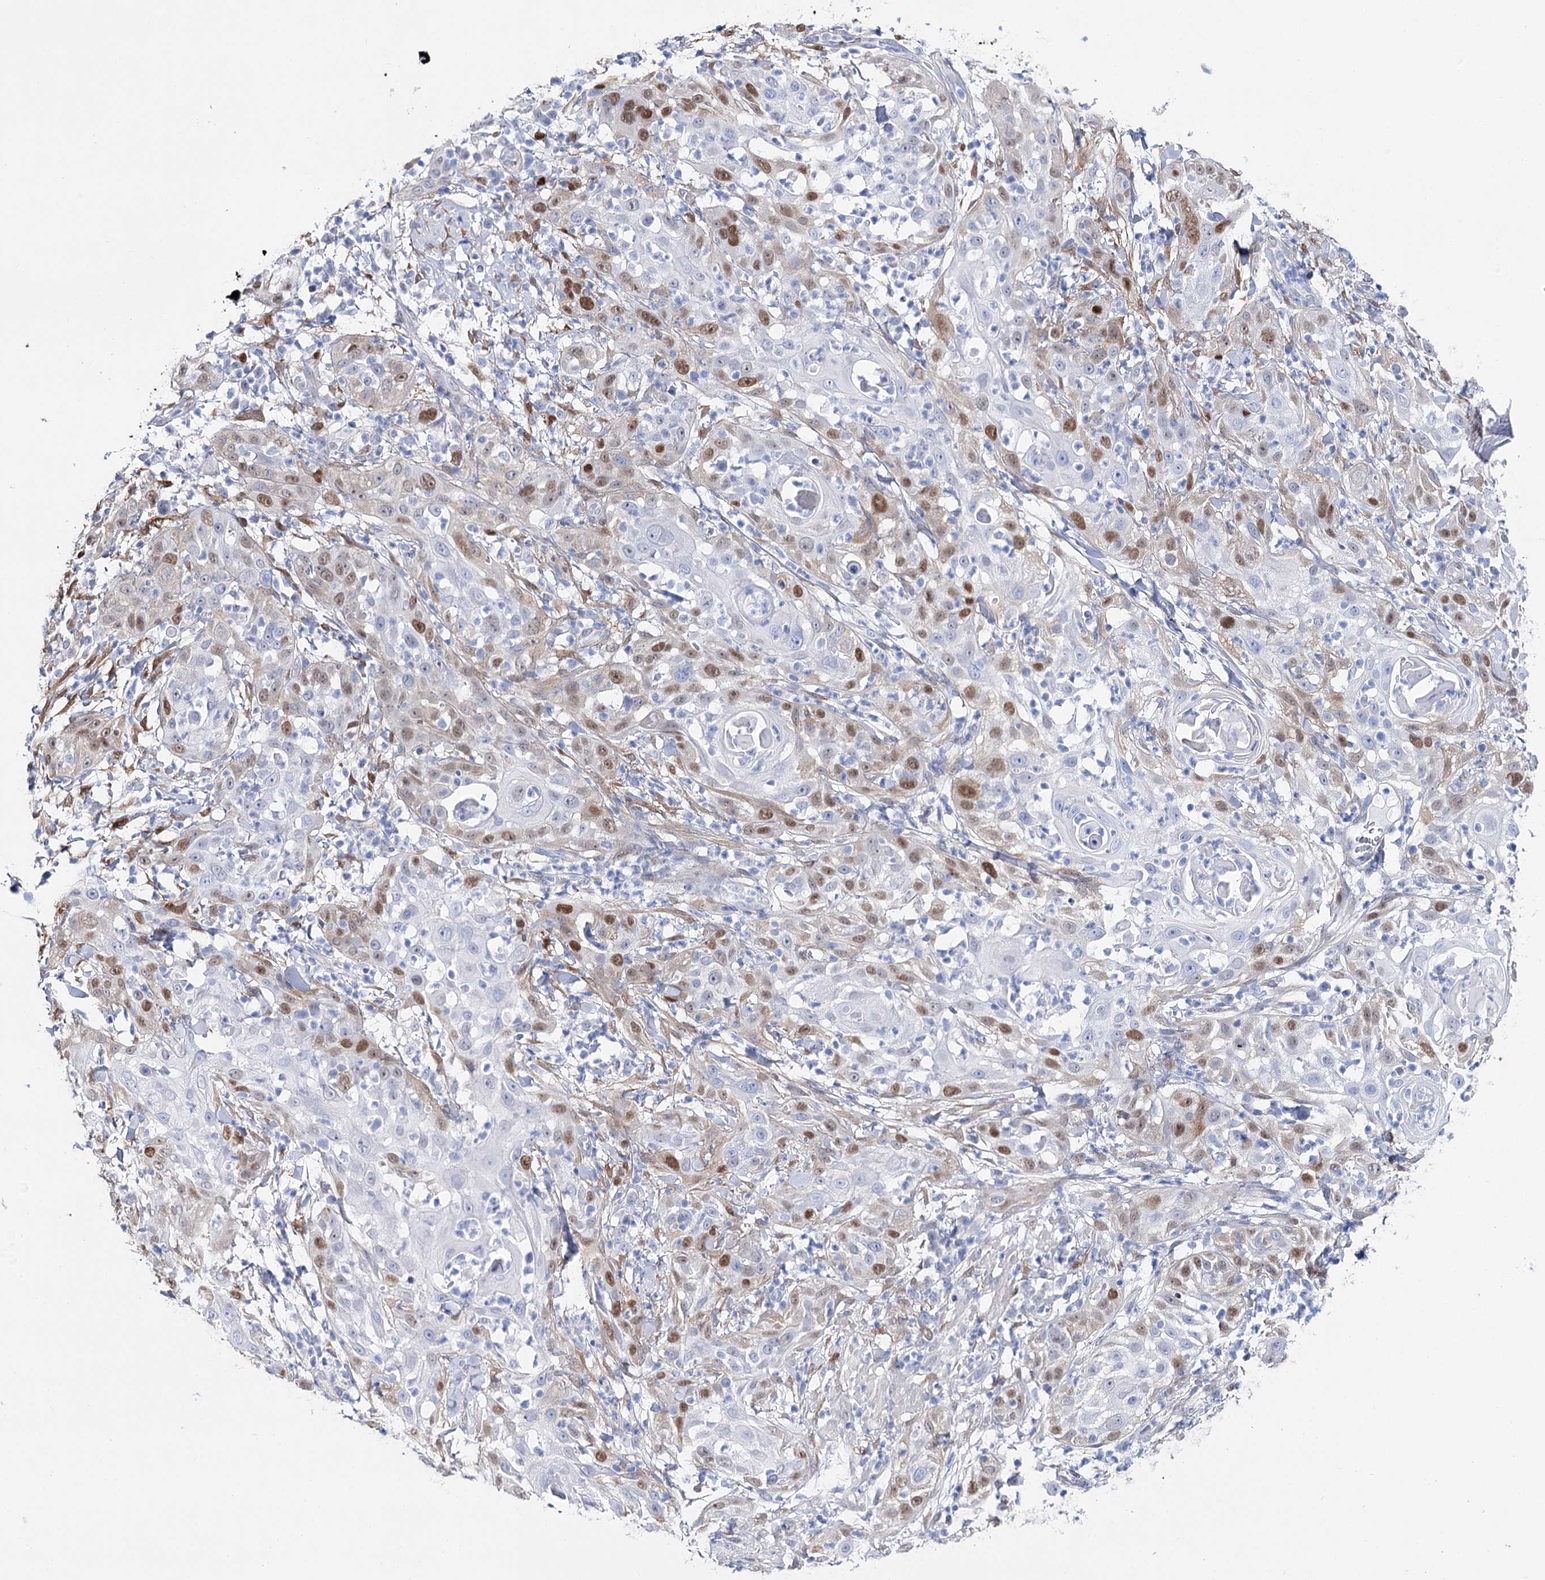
{"staining": {"intensity": "moderate", "quantity": "25%-75%", "location": "nuclear"}, "tissue": "skin cancer", "cell_type": "Tumor cells", "image_type": "cancer", "snomed": [{"axis": "morphology", "description": "Squamous cell carcinoma, NOS"}, {"axis": "topography", "description": "Skin"}], "caption": "A photomicrograph of skin cancer stained for a protein demonstrates moderate nuclear brown staining in tumor cells.", "gene": "UGDH", "patient": {"sex": "female", "age": 44}}